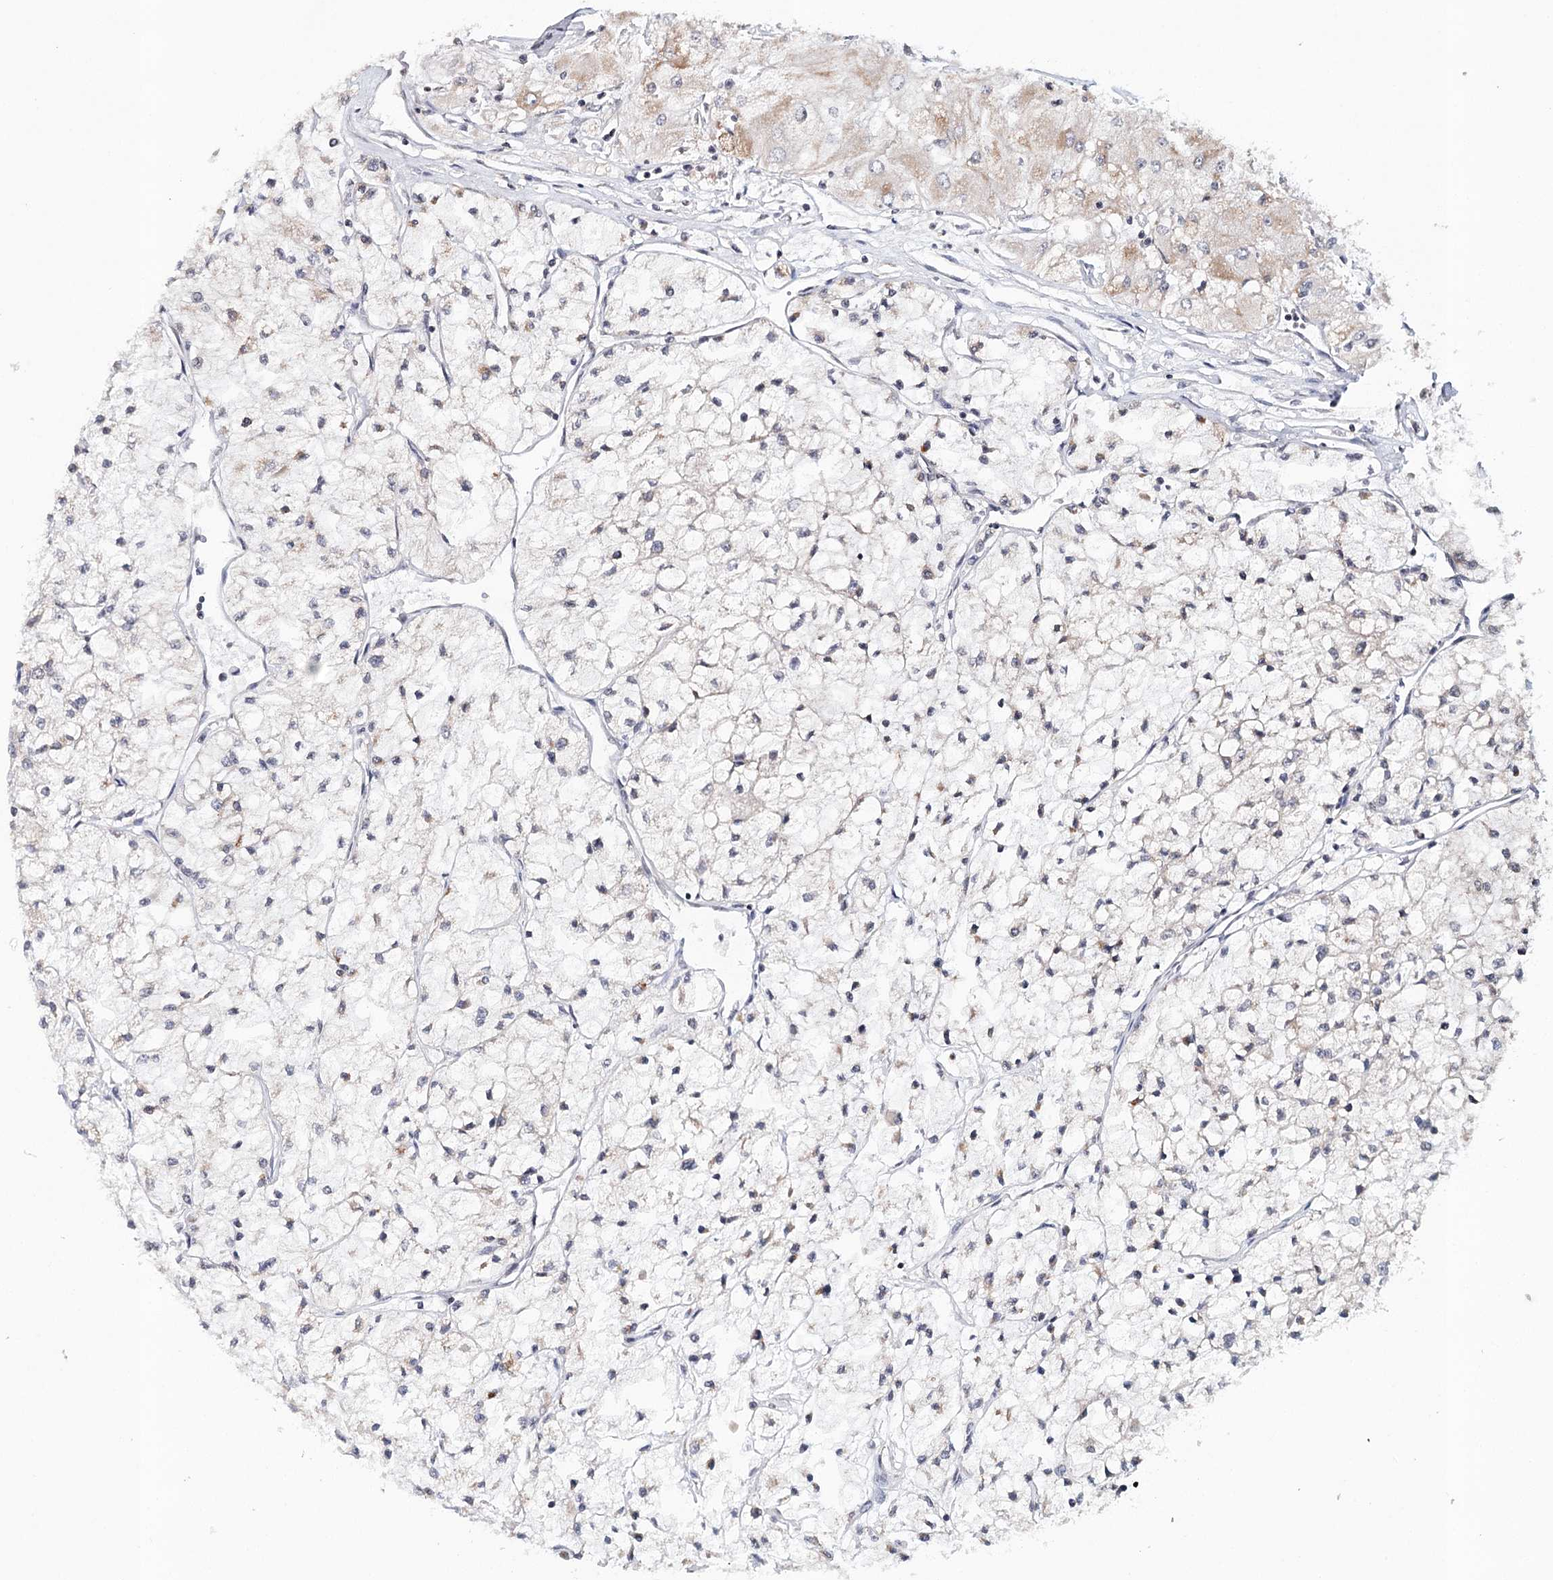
{"staining": {"intensity": "negative", "quantity": "none", "location": "none"}, "tissue": "renal cancer", "cell_type": "Tumor cells", "image_type": "cancer", "snomed": [{"axis": "morphology", "description": "Adenocarcinoma, NOS"}, {"axis": "topography", "description": "Kidney"}], "caption": "Immunohistochemistry (IHC) image of human renal cancer (adenocarcinoma) stained for a protein (brown), which reveals no staining in tumor cells.", "gene": "ICOS", "patient": {"sex": "male", "age": 80}}